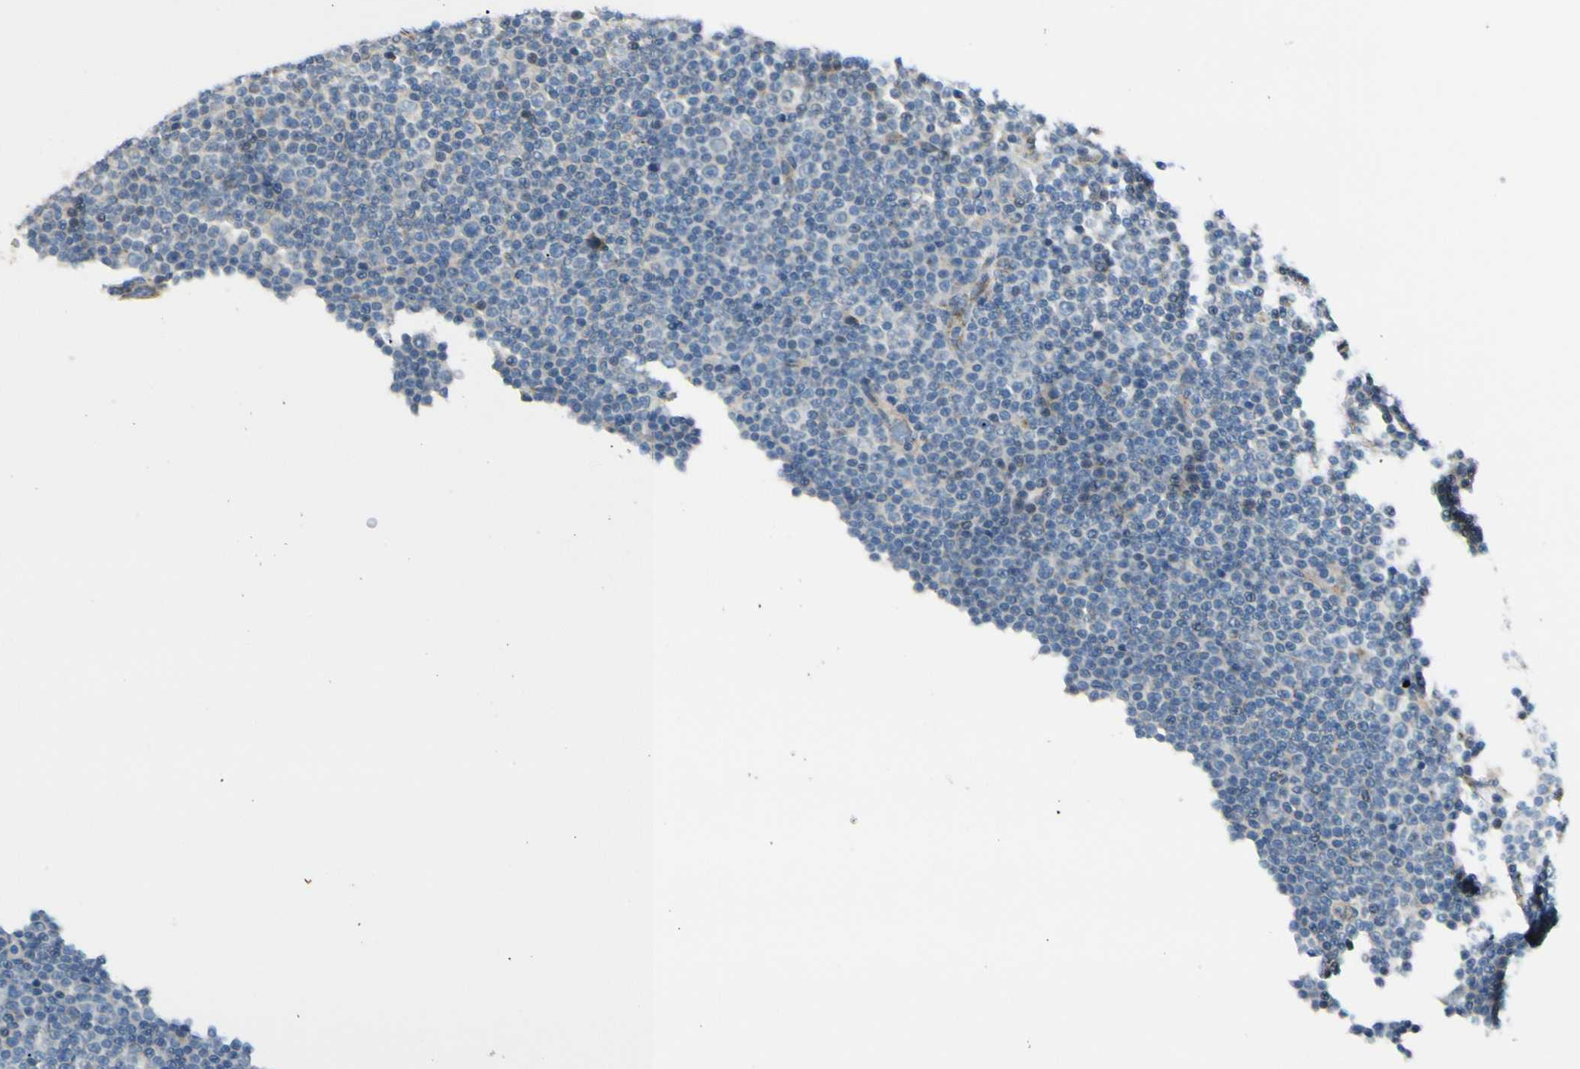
{"staining": {"intensity": "negative", "quantity": "none", "location": "none"}, "tissue": "lymphoma", "cell_type": "Tumor cells", "image_type": "cancer", "snomed": [{"axis": "morphology", "description": "Malignant lymphoma, non-Hodgkin's type, Low grade"}, {"axis": "topography", "description": "Lymph node"}], "caption": "Immunohistochemistry of human low-grade malignant lymphoma, non-Hodgkin's type displays no staining in tumor cells. (DAB immunohistochemistry visualized using brightfield microscopy, high magnification).", "gene": "EPHA3", "patient": {"sex": "female", "age": 67}}